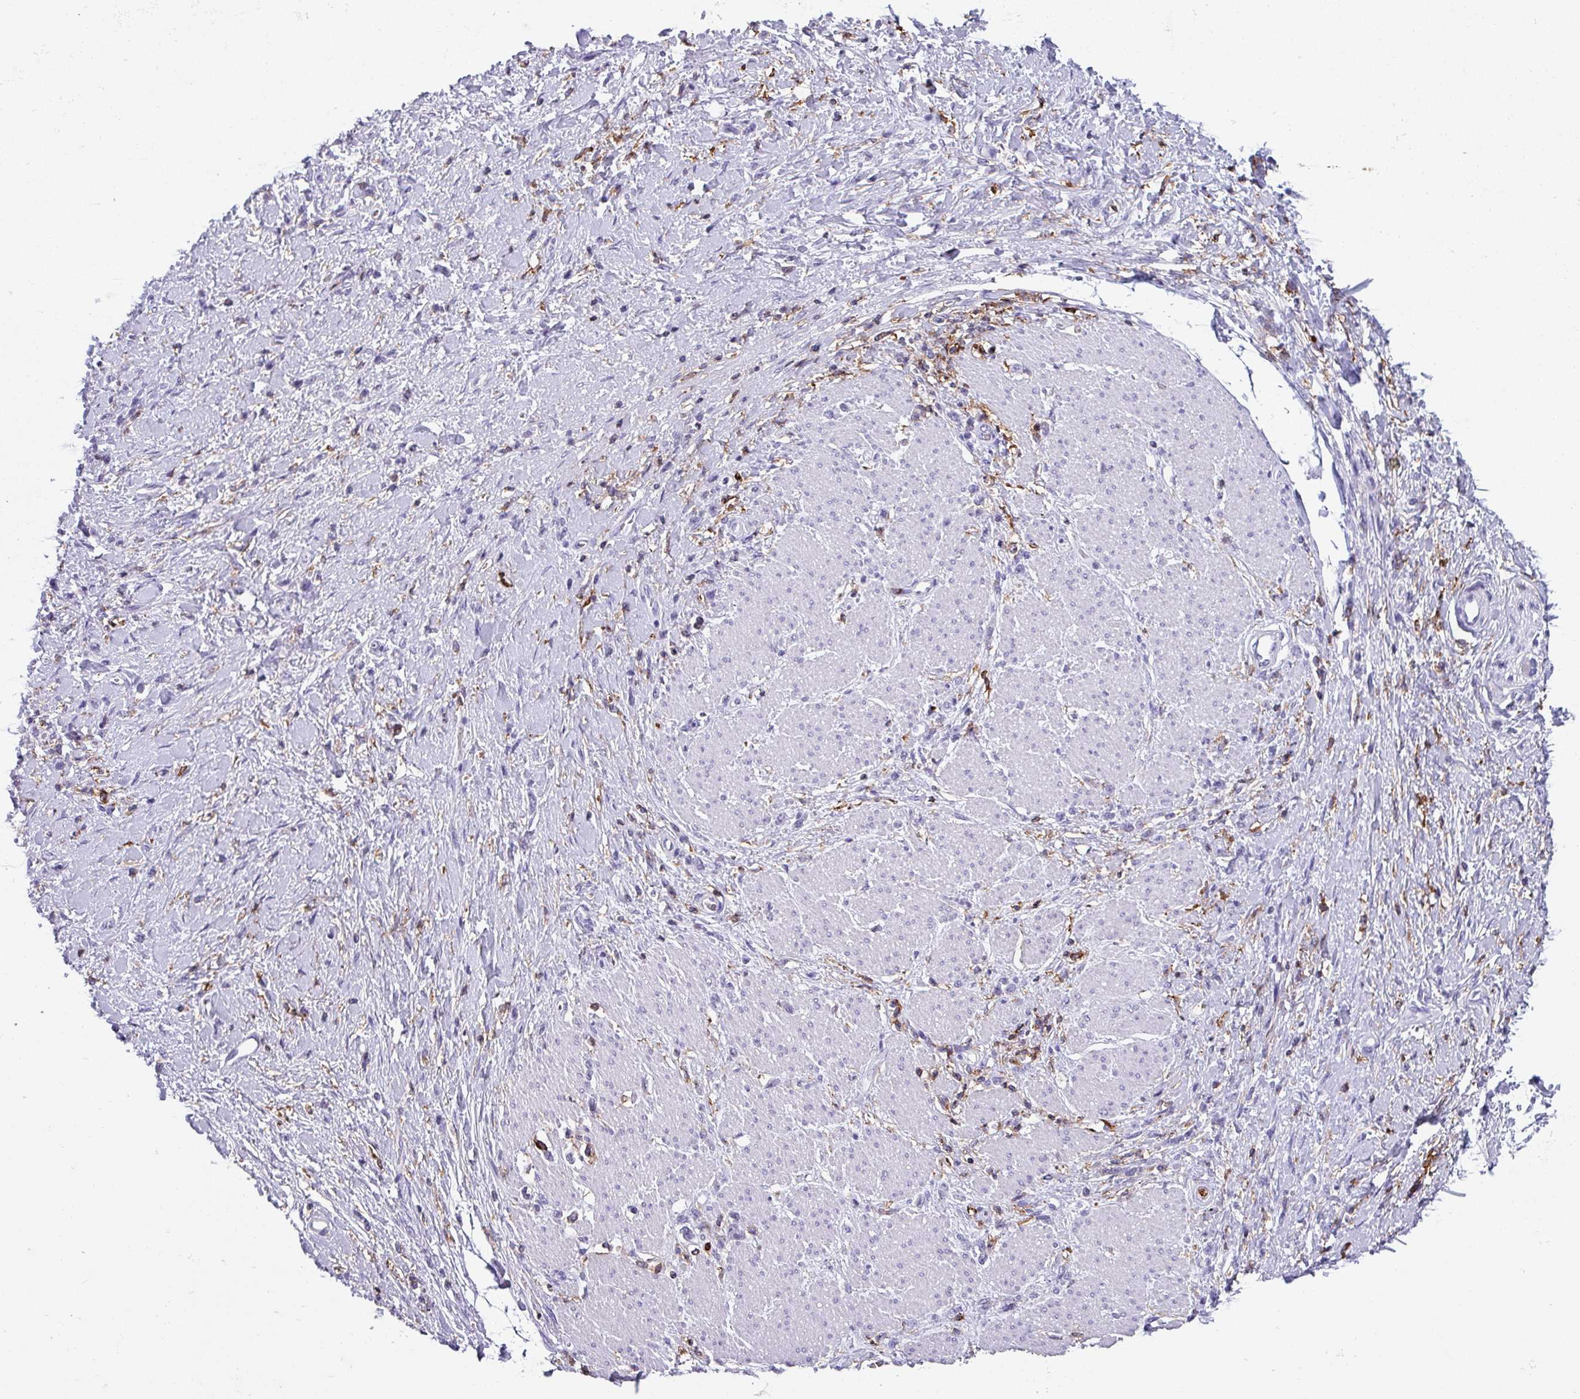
{"staining": {"intensity": "negative", "quantity": "none", "location": "none"}, "tissue": "stomach cancer", "cell_type": "Tumor cells", "image_type": "cancer", "snomed": [{"axis": "morphology", "description": "Adenocarcinoma, NOS"}, {"axis": "topography", "description": "Stomach"}], "caption": "Immunohistochemical staining of human stomach adenocarcinoma reveals no significant expression in tumor cells. The staining is performed using DAB (3,3'-diaminobenzidine) brown chromogen with nuclei counter-stained in using hematoxylin.", "gene": "EXOSC5", "patient": {"sex": "female", "age": 60}}